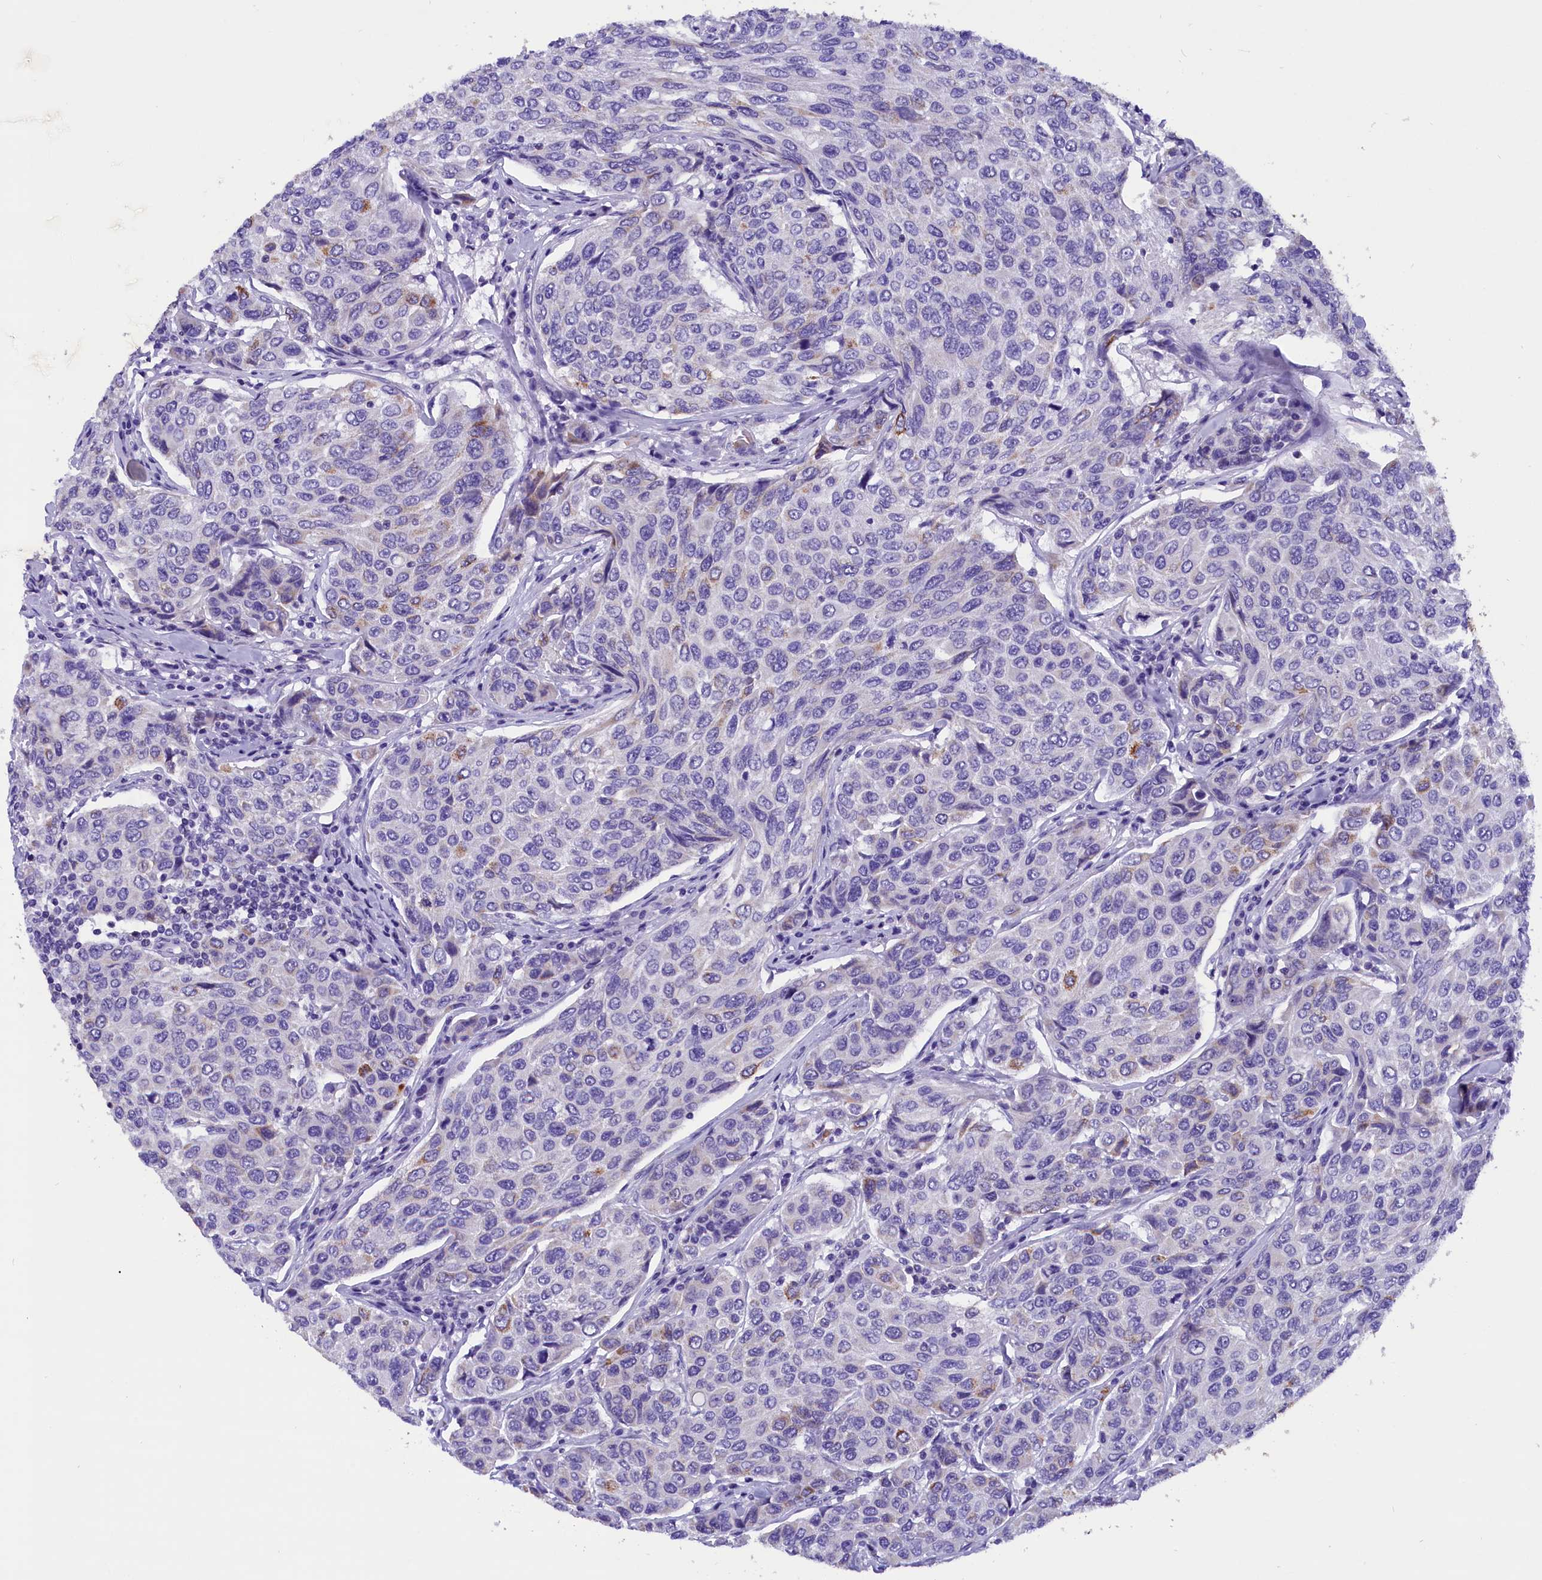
{"staining": {"intensity": "weak", "quantity": "<25%", "location": "cytoplasmic/membranous"}, "tissue": "breast cancer", "cell_type": "Tumor cells", "image_type": "cancer", "snomed": [{"axis": "morphology", "description": "Duct carcinoma"}, {"axis": "topography", "description": "Breast"}], "caption": "Human breast cancer (intraductal carcinoma) stained for a protein using immunohistochemistry (IHC) reveals no positivity in tumor cells.", "gene": "ABAT", "patient": {"sex": "female", "age": 55}}